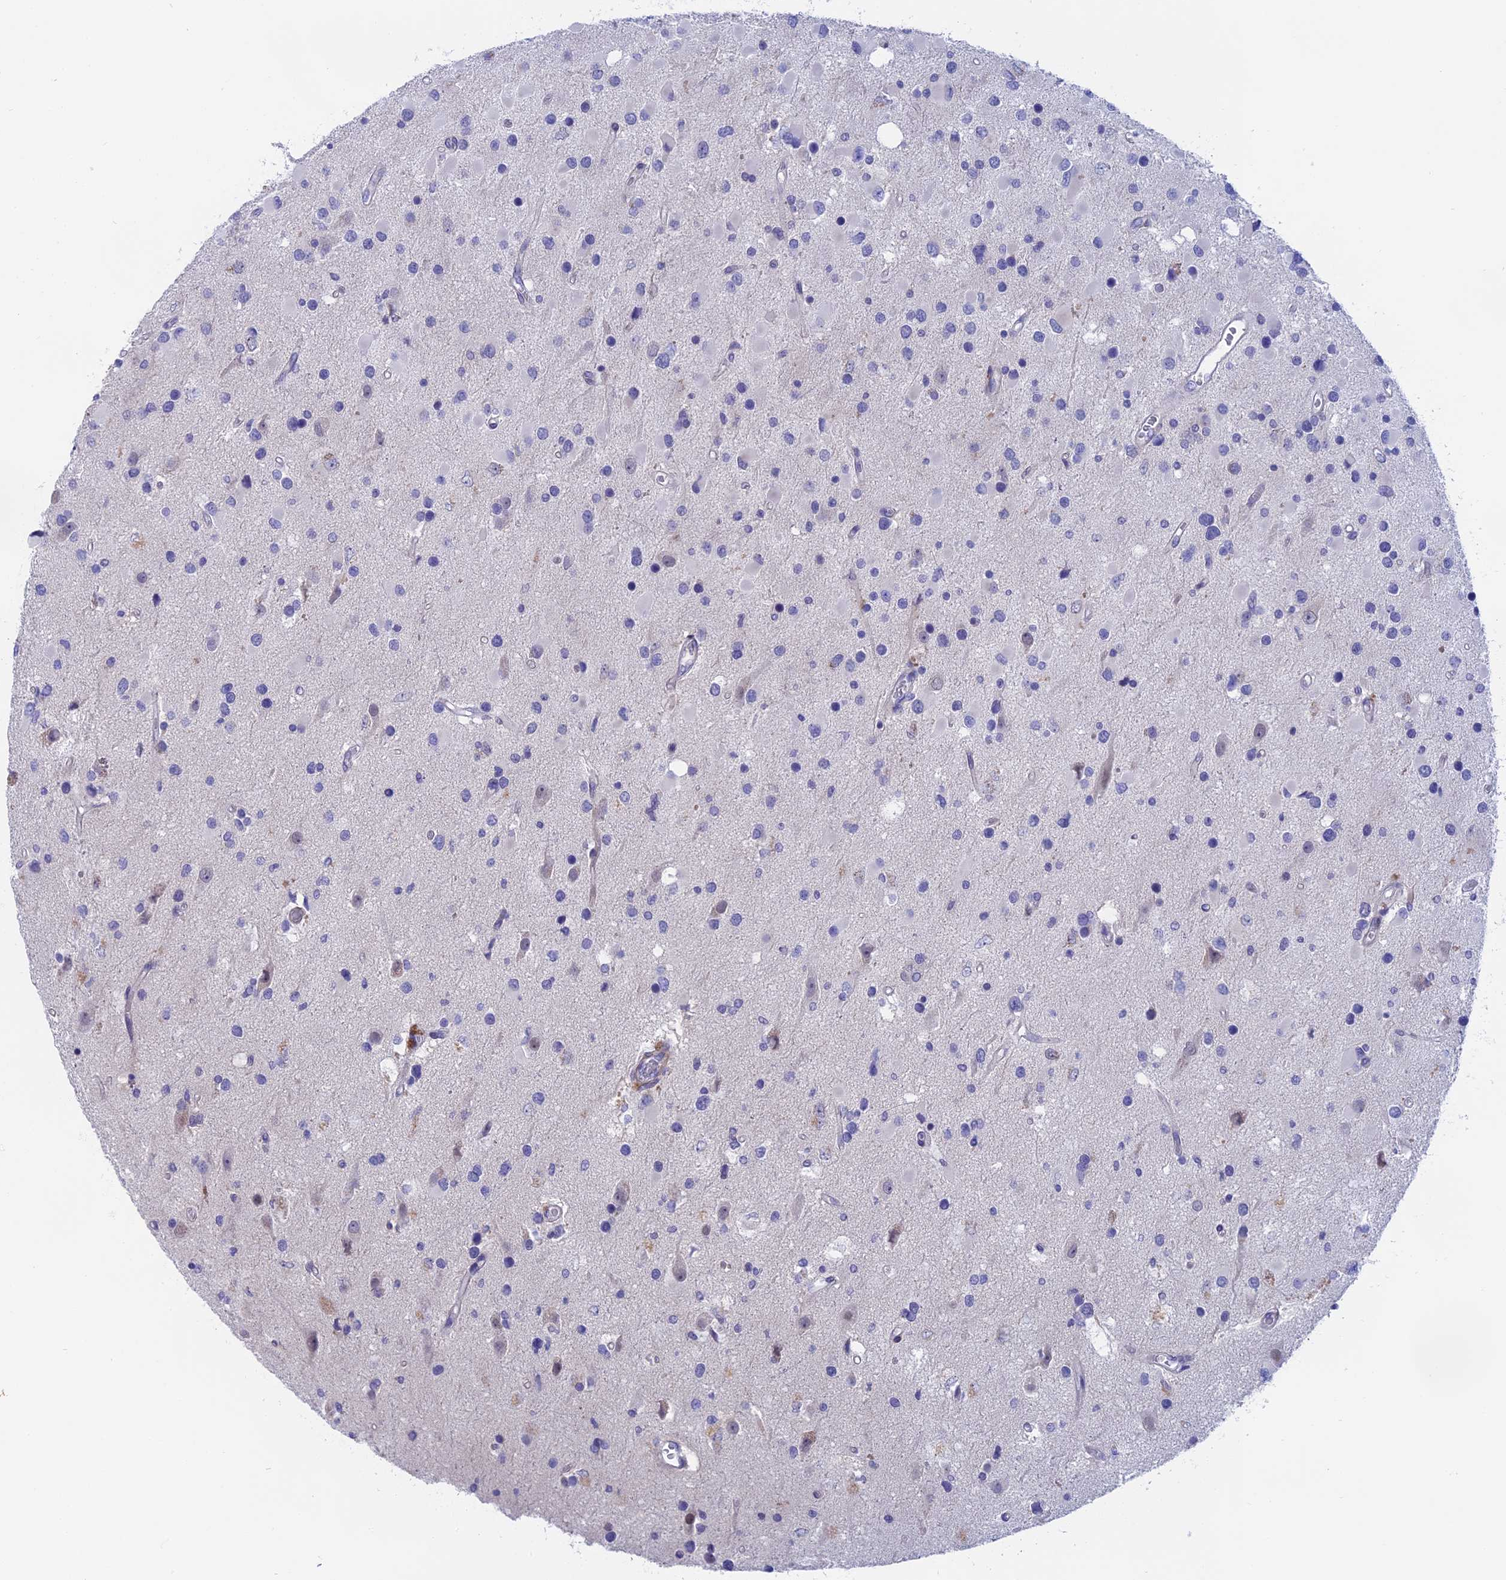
{"staining": {"intensity": "negative", "quantity": "none", "location": "none"}, "tissue": "glioma", "cell_type": "Tumor cells", "image_type": "cancer", "snomed": [{"axis": "morphology", "description": "Glioma, malignant, High grade"}, {"axis": "topography", "description": "Brain"}], "caption": "The image demonstrates no staining of tumor cells in malignant high-grade glioma.", "gene": "GLB1L", "patient": {"sex": "male", "age": 53}}